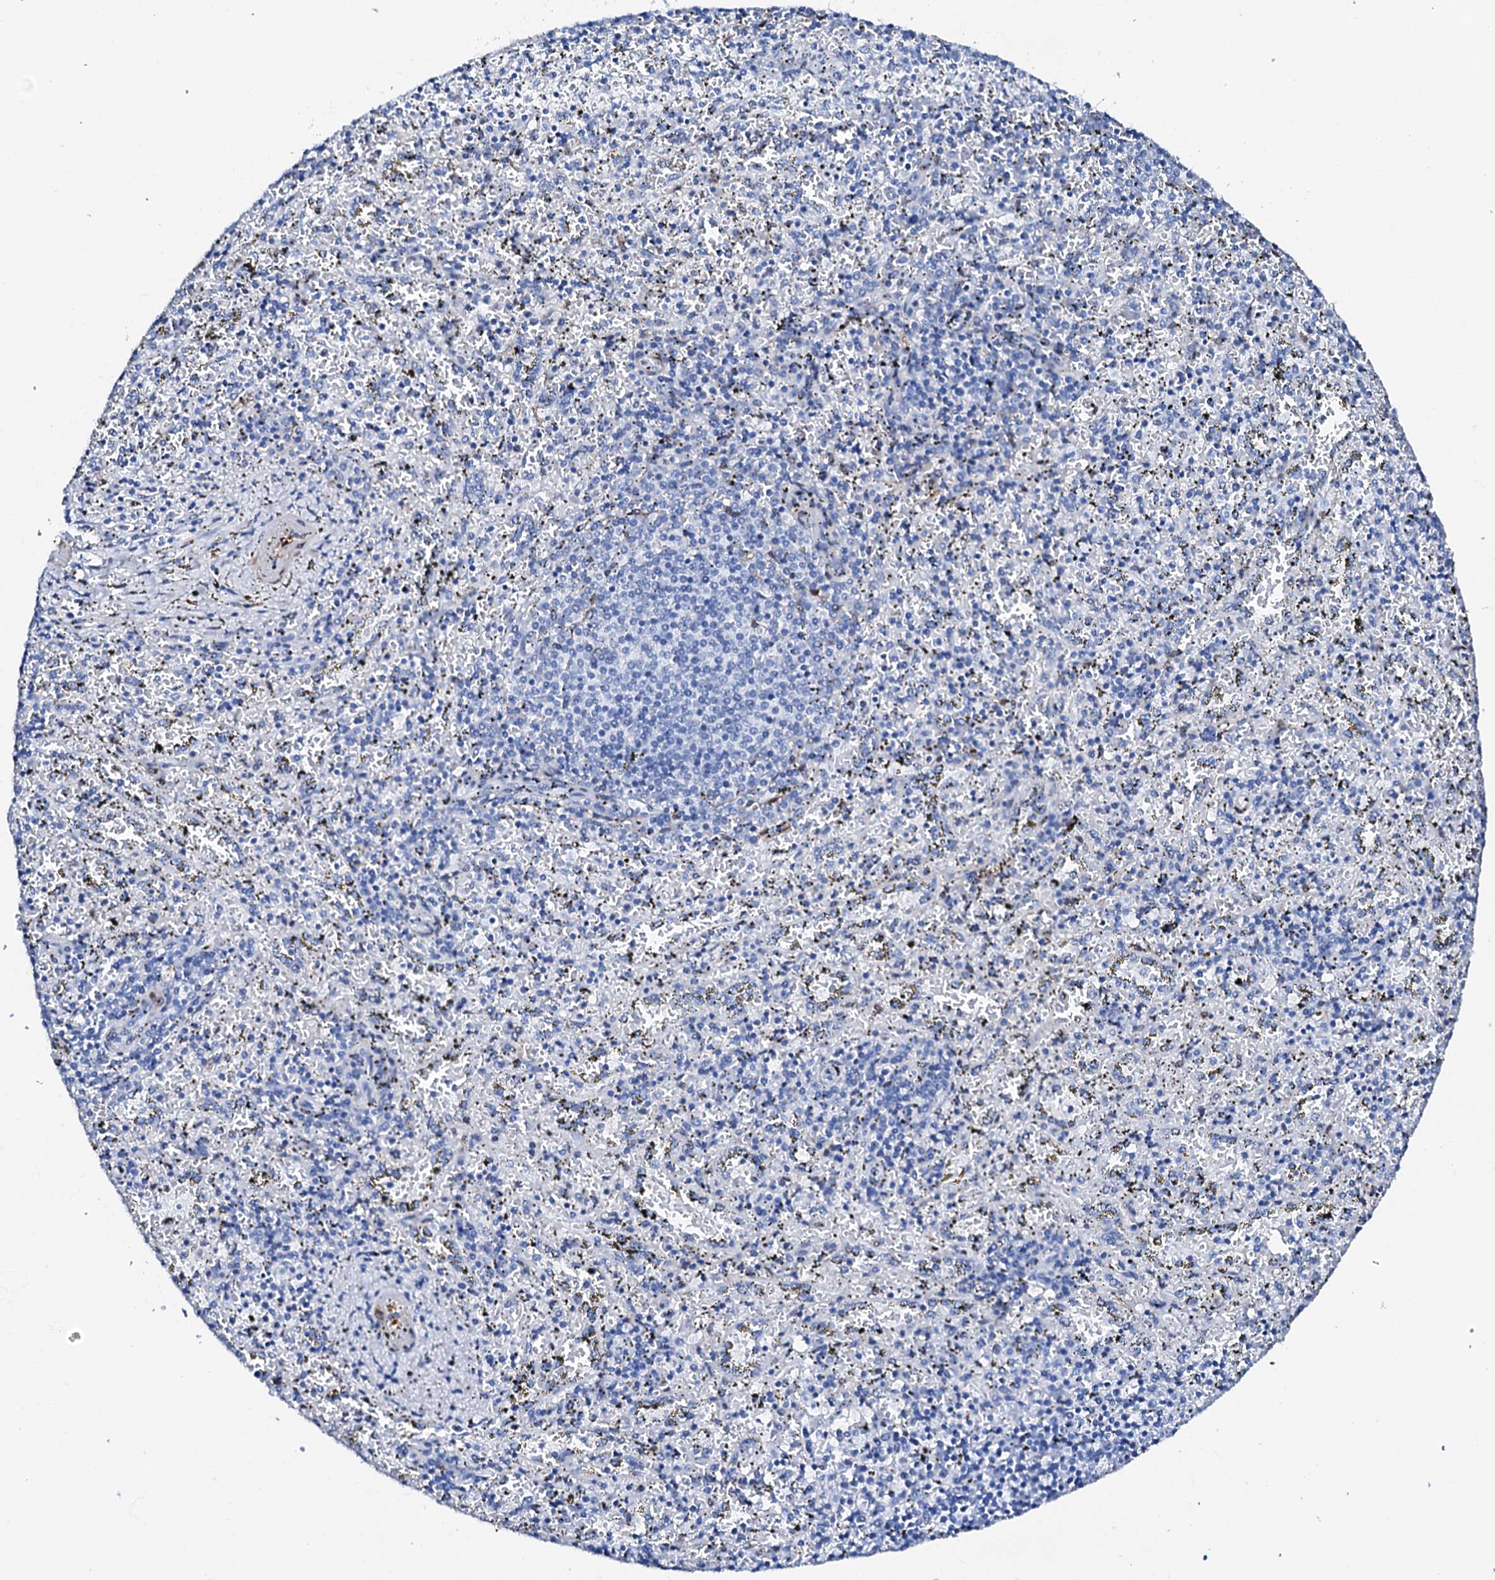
{"staining": {"intensity": "negative", "quantity": "none", "location": "none"}, "tissue": "spleen", "cell_type": "Cells in red pulp", "image_type": "normal", "snomed": [{"axis": "morphology", "description": "Normal tissue, NOS"}, {"axis": "topography", "description": "Spleen"}], "caption": "Cells in red pulp show no significant protein expression in unremarkable spleen.", "gene": "NRIP2", "patient": {"sex": "male", "age": 11}}